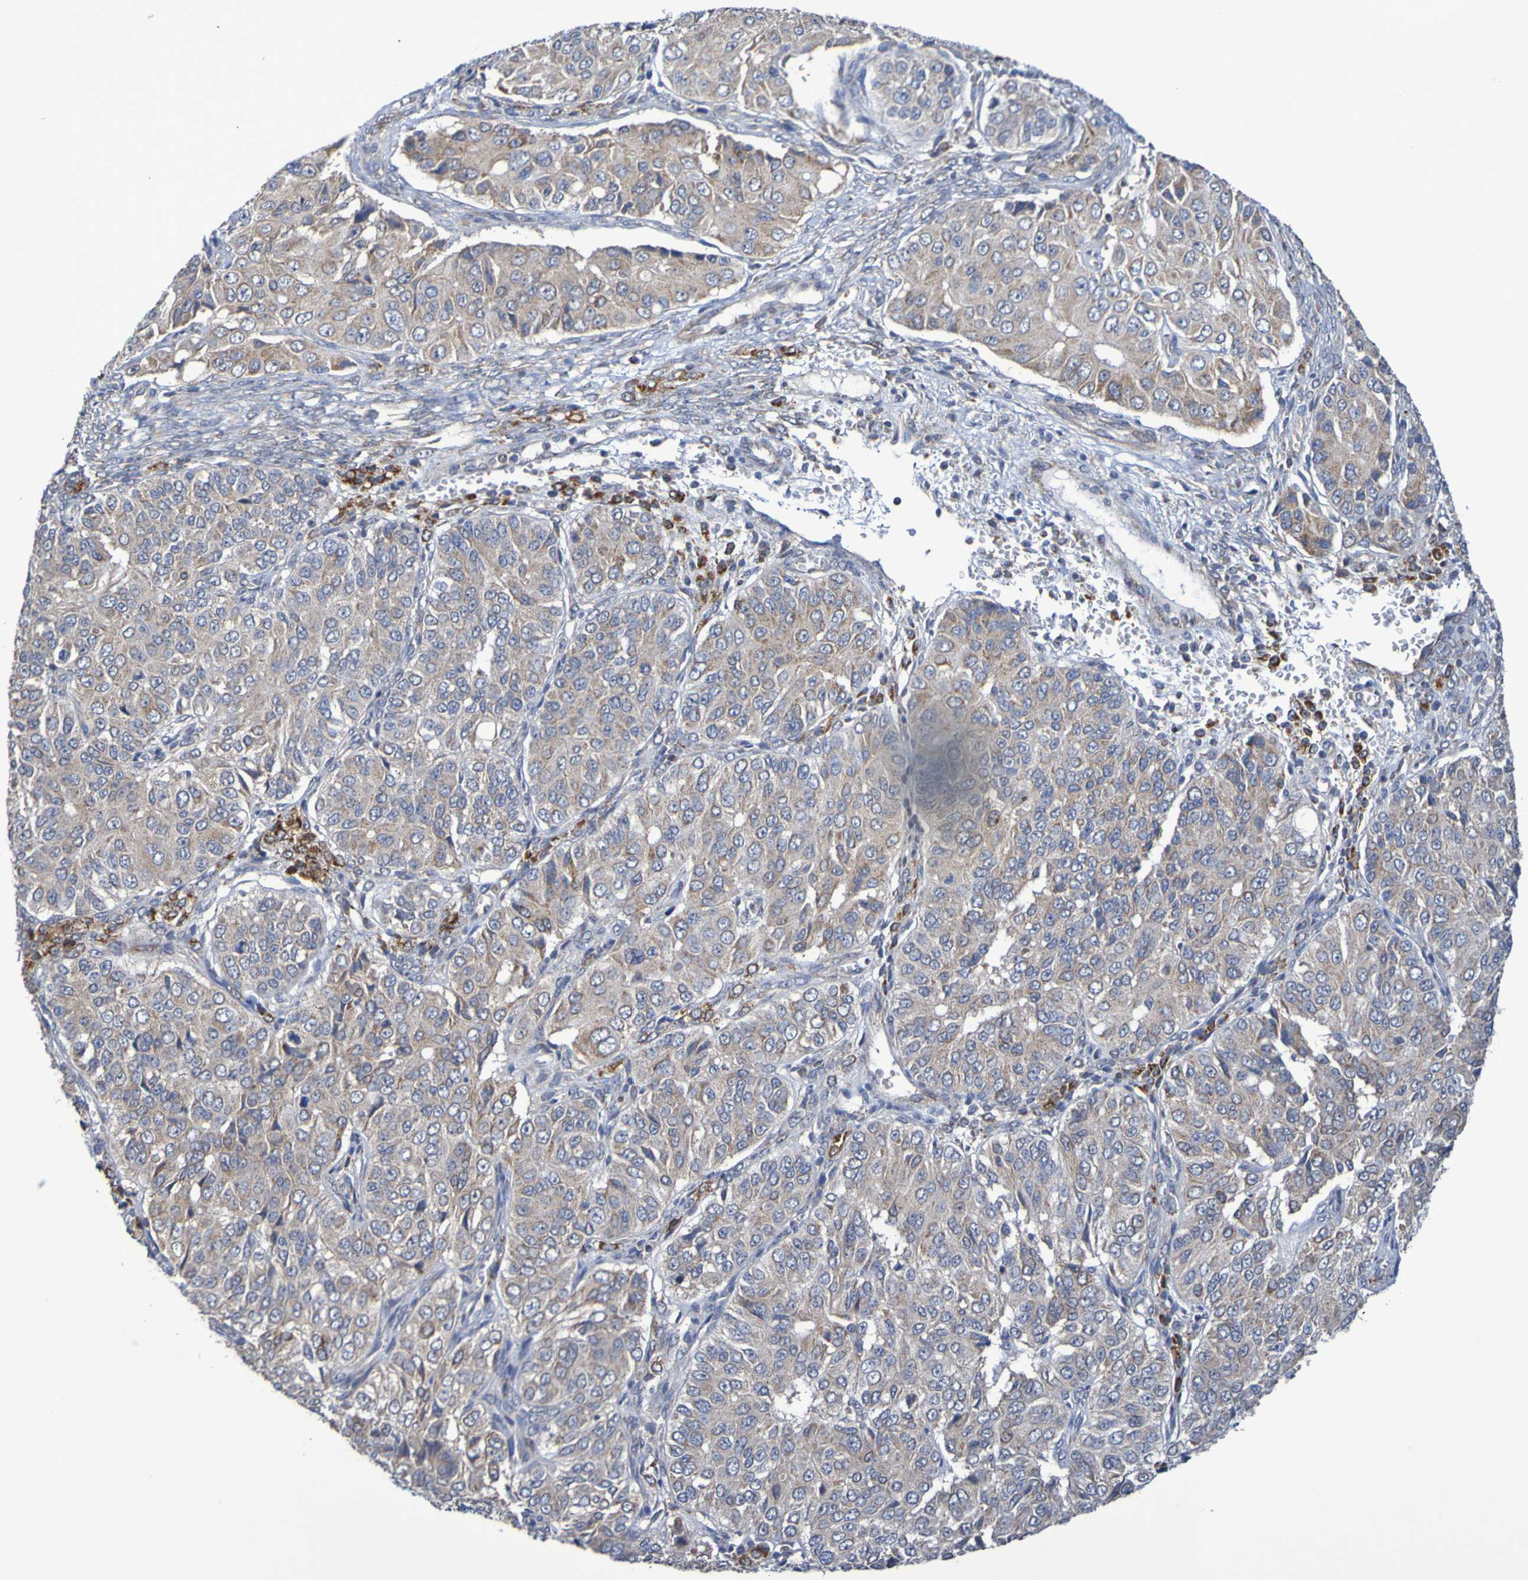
{"staining": {"intensity": "weak", "quantity": ">75%", "location": "cytoplasmic/membranous"}, "tissue": "ovarian cancer", "cell_type": "Tumor cells", "image_type": "cancer", "snomed": [{"axis": "morphology", "description": "Carcinoma, endometroid"}, {"axis": "topography", "description": "Ovary"}], "caption": "Immunohistochemistry histopathology image of human endometroid carcinoma (ovarian) stained for a protein (brown), which exhibits low levels of weak cytoplasmic/membranous expression in about >75% of tumor cells.", "gene": "C3orf18", "patient": {"sex": "female", "age": 51}}